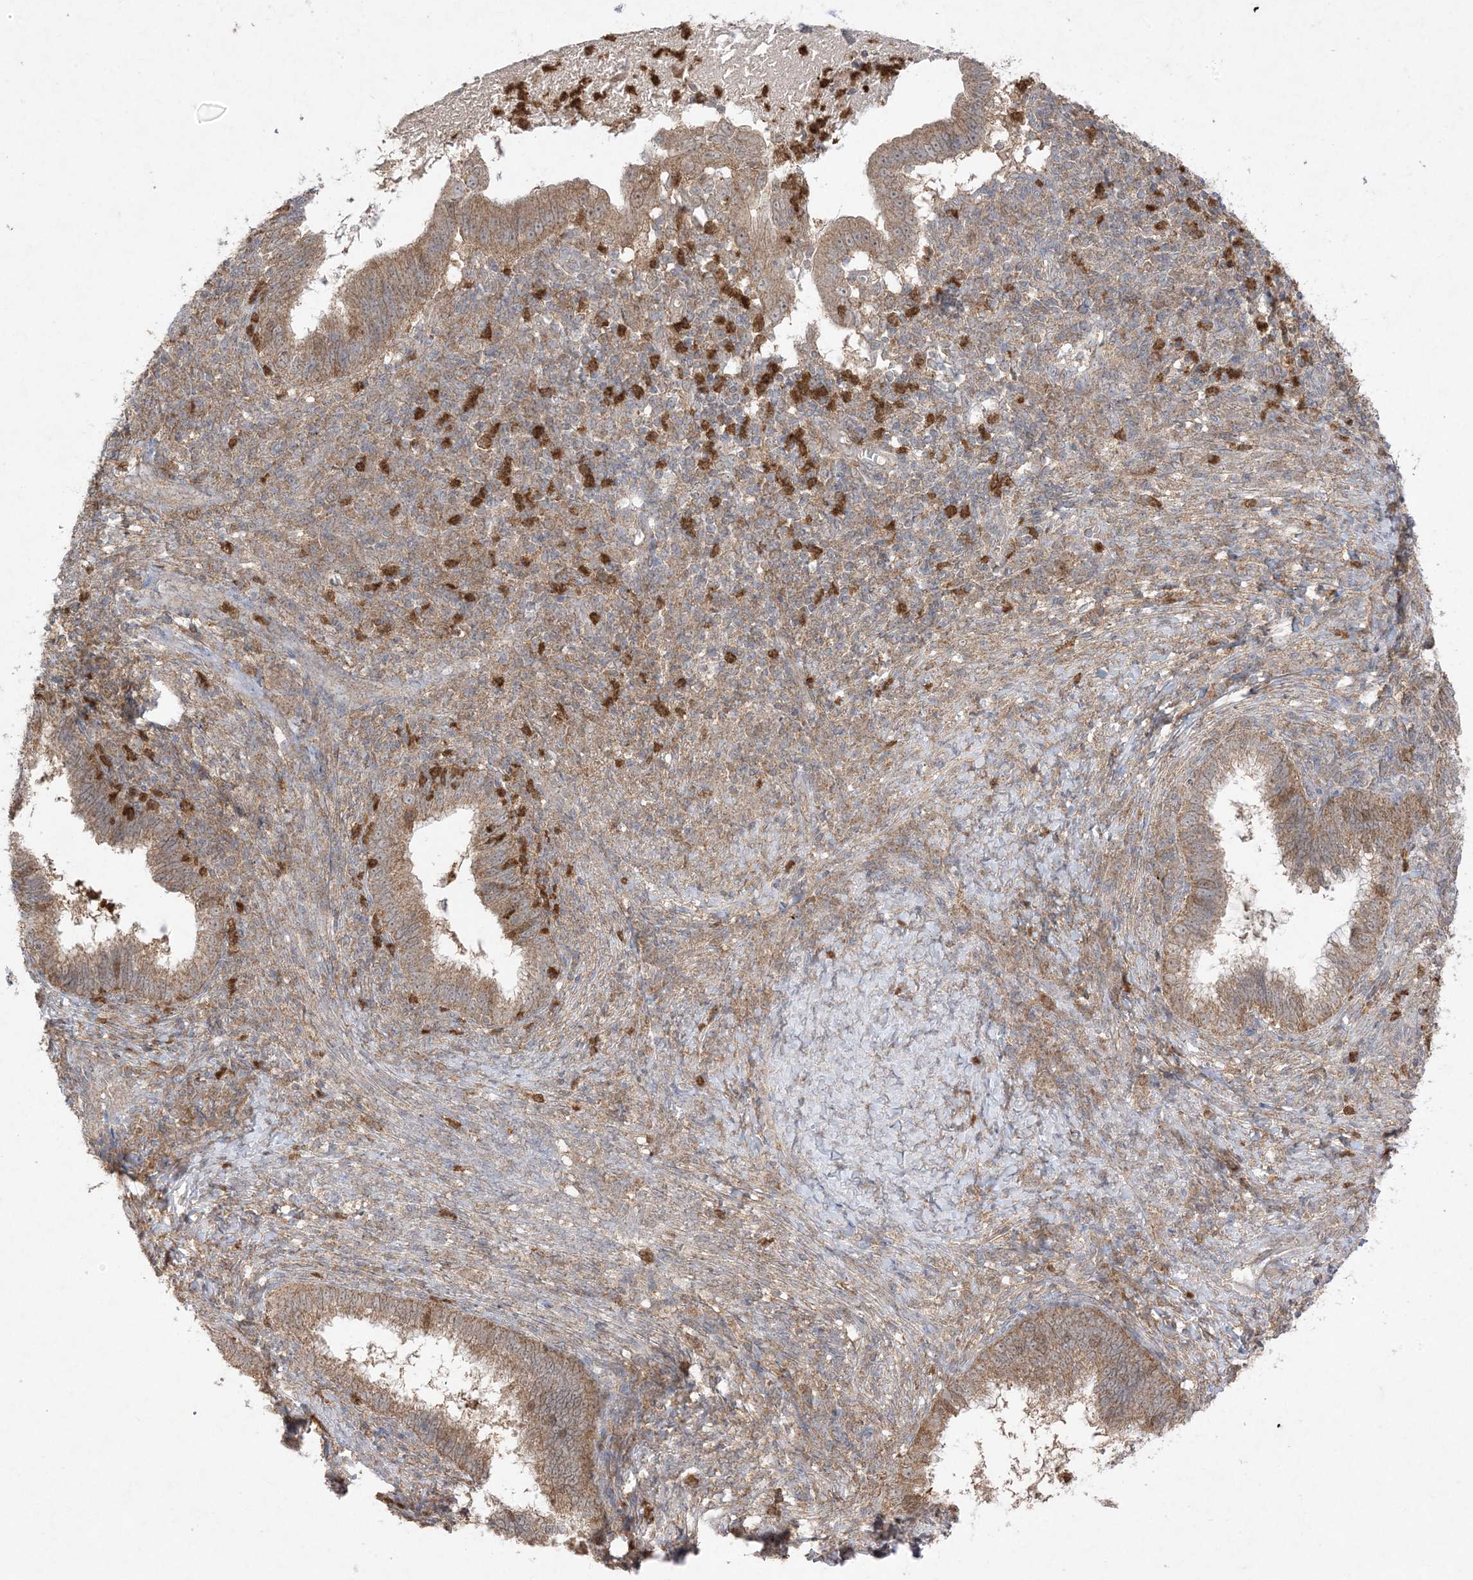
{"staining": {"intensity": "moderate", "quantity": ">75%", "location": "cytoplasmic/membranous"}, "tissue": "cervical cancer", "cell_type": "Tumor cells", "image_type": "cancer", "snomed": [{"axis": "morphology", "description": "Adenocarcinoma, NOS"}, {"axis": "topography", "description": "Cervix"}], "caption": "This micrograph shows adenocarcinoma (cervical) stained with immunohistochemistry to label a protein in brown. The cytoplasmic/membranous of tumor cells show moderate positivity for the protein. Nuclei are counter-stained blue.", "gene": "UBE2C", "patient": {"sex": "female", "age": 36}}